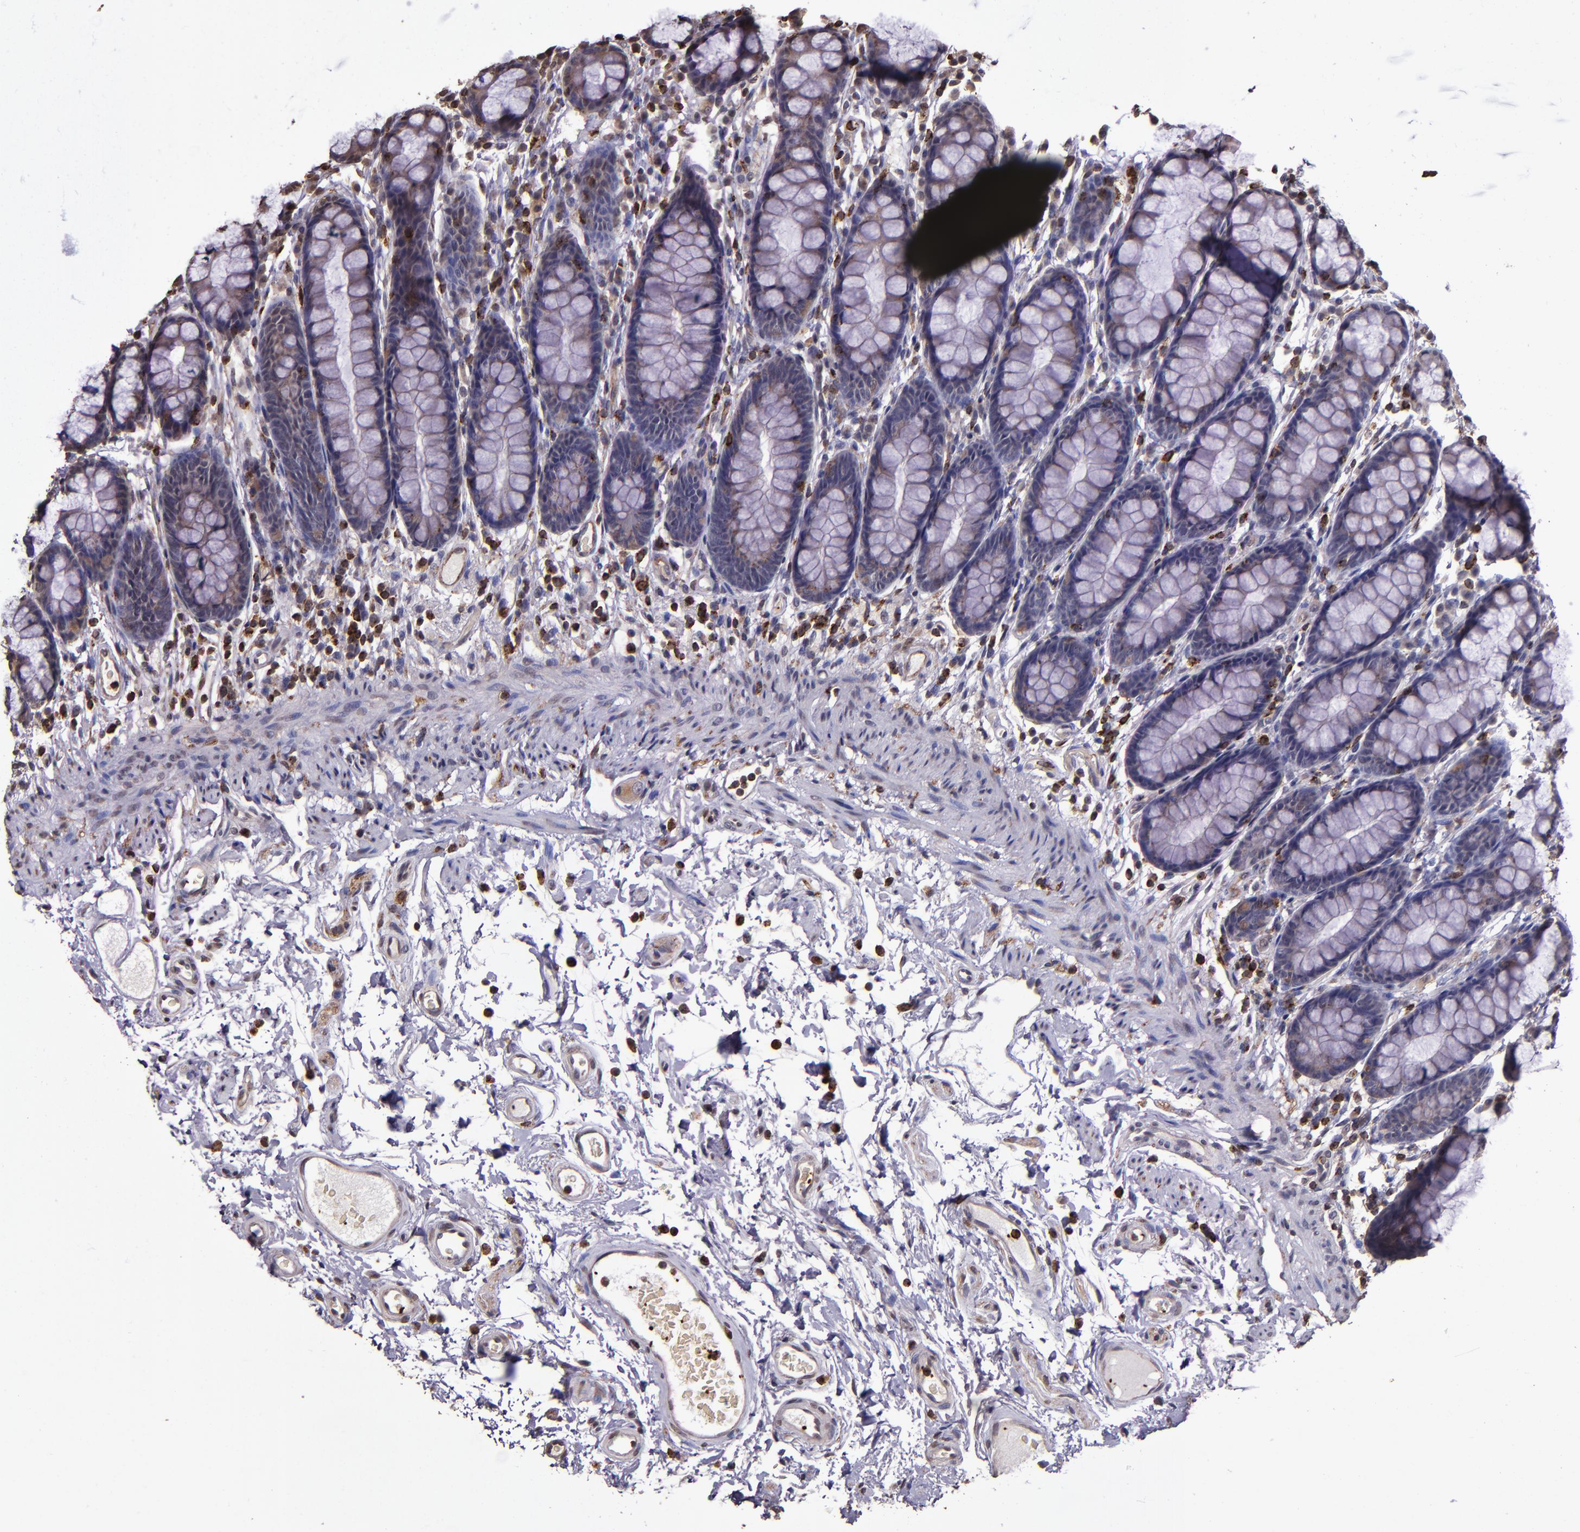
{"staining": {"intensity": "moderate", "quantity": "25%-75%", "location": "cytoplasmic/membranous"}, "tissue": "rectum", "cell_type": "Glandular cells", "image_type": "normal", "snomed": [{"axis": "morphology", "description": "Normal tissue, NOS"}, {"axis": "topography", "description": "Rectum"}], "caption": "Rectum stained with IHC exhibits moderate cytoplasmic/membranous staining in approximately 25%-75% of glandular cells. (DAB IHC, brown staining for protein, blue staining for nuclei).", "gene": "SLC2A3", "patient": {"sex": "male", "age": 92}}